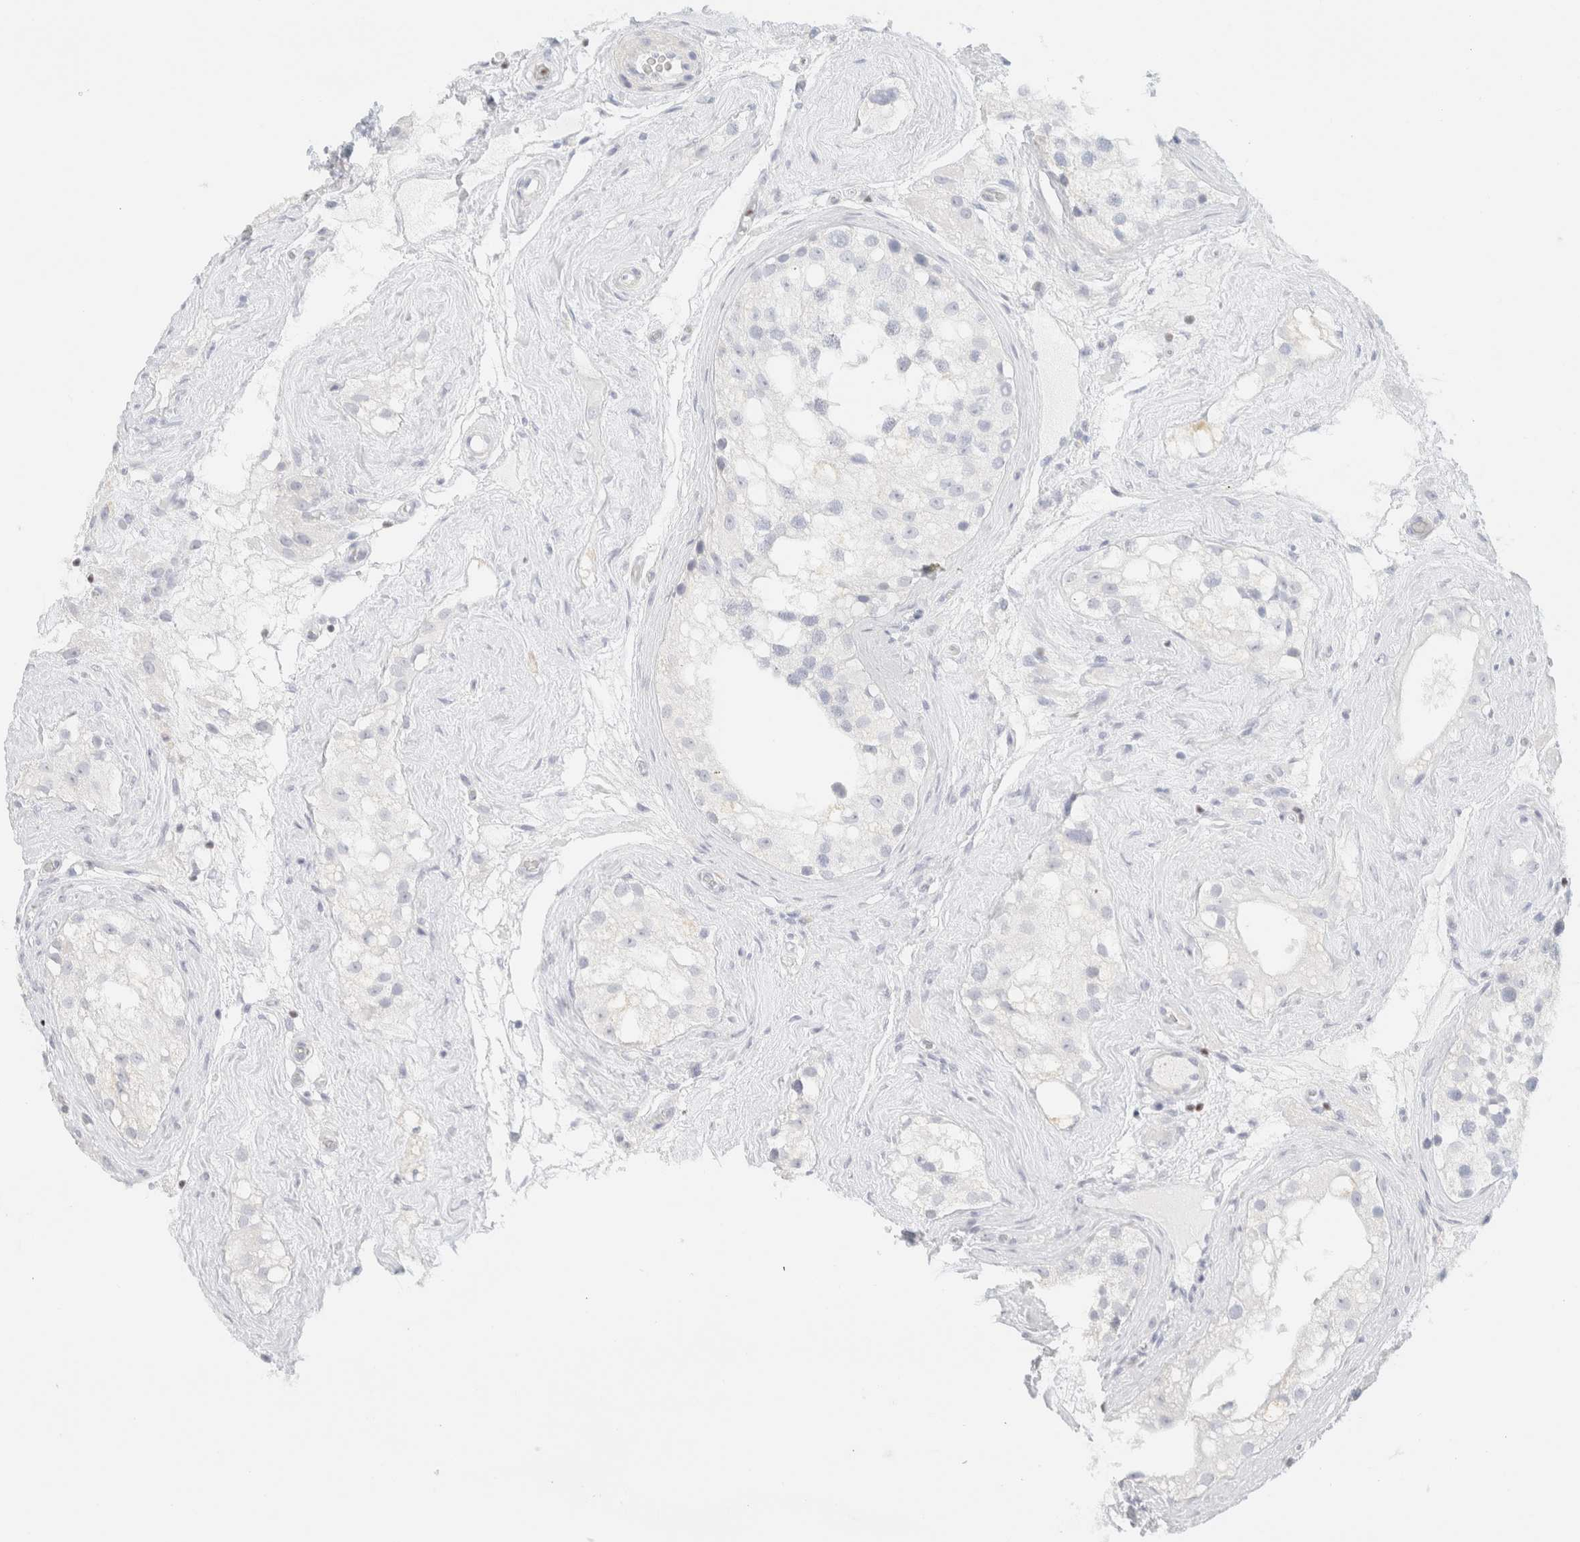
{"staining": {"intensity": "negative", "quantity": "none", "location": "none"}, "tissue": "testis", "cell_type": "Cells in seminiferous ducts", "image_type": "normal", "snomed": [{"axis": "morphology", "description": "Normal tissue, NOS"}, {"axis": "morphology", "description": "Seminoma, NOS"}, {"axis": "topography", "description": "Testis"}], "caption": "Immunohistochemistry (IHC) of normal human testis reveals no positivity in cells in seminiferous ducts.", "gene": "IKZF3", "patient": {"sex": "male", "age": 71}}